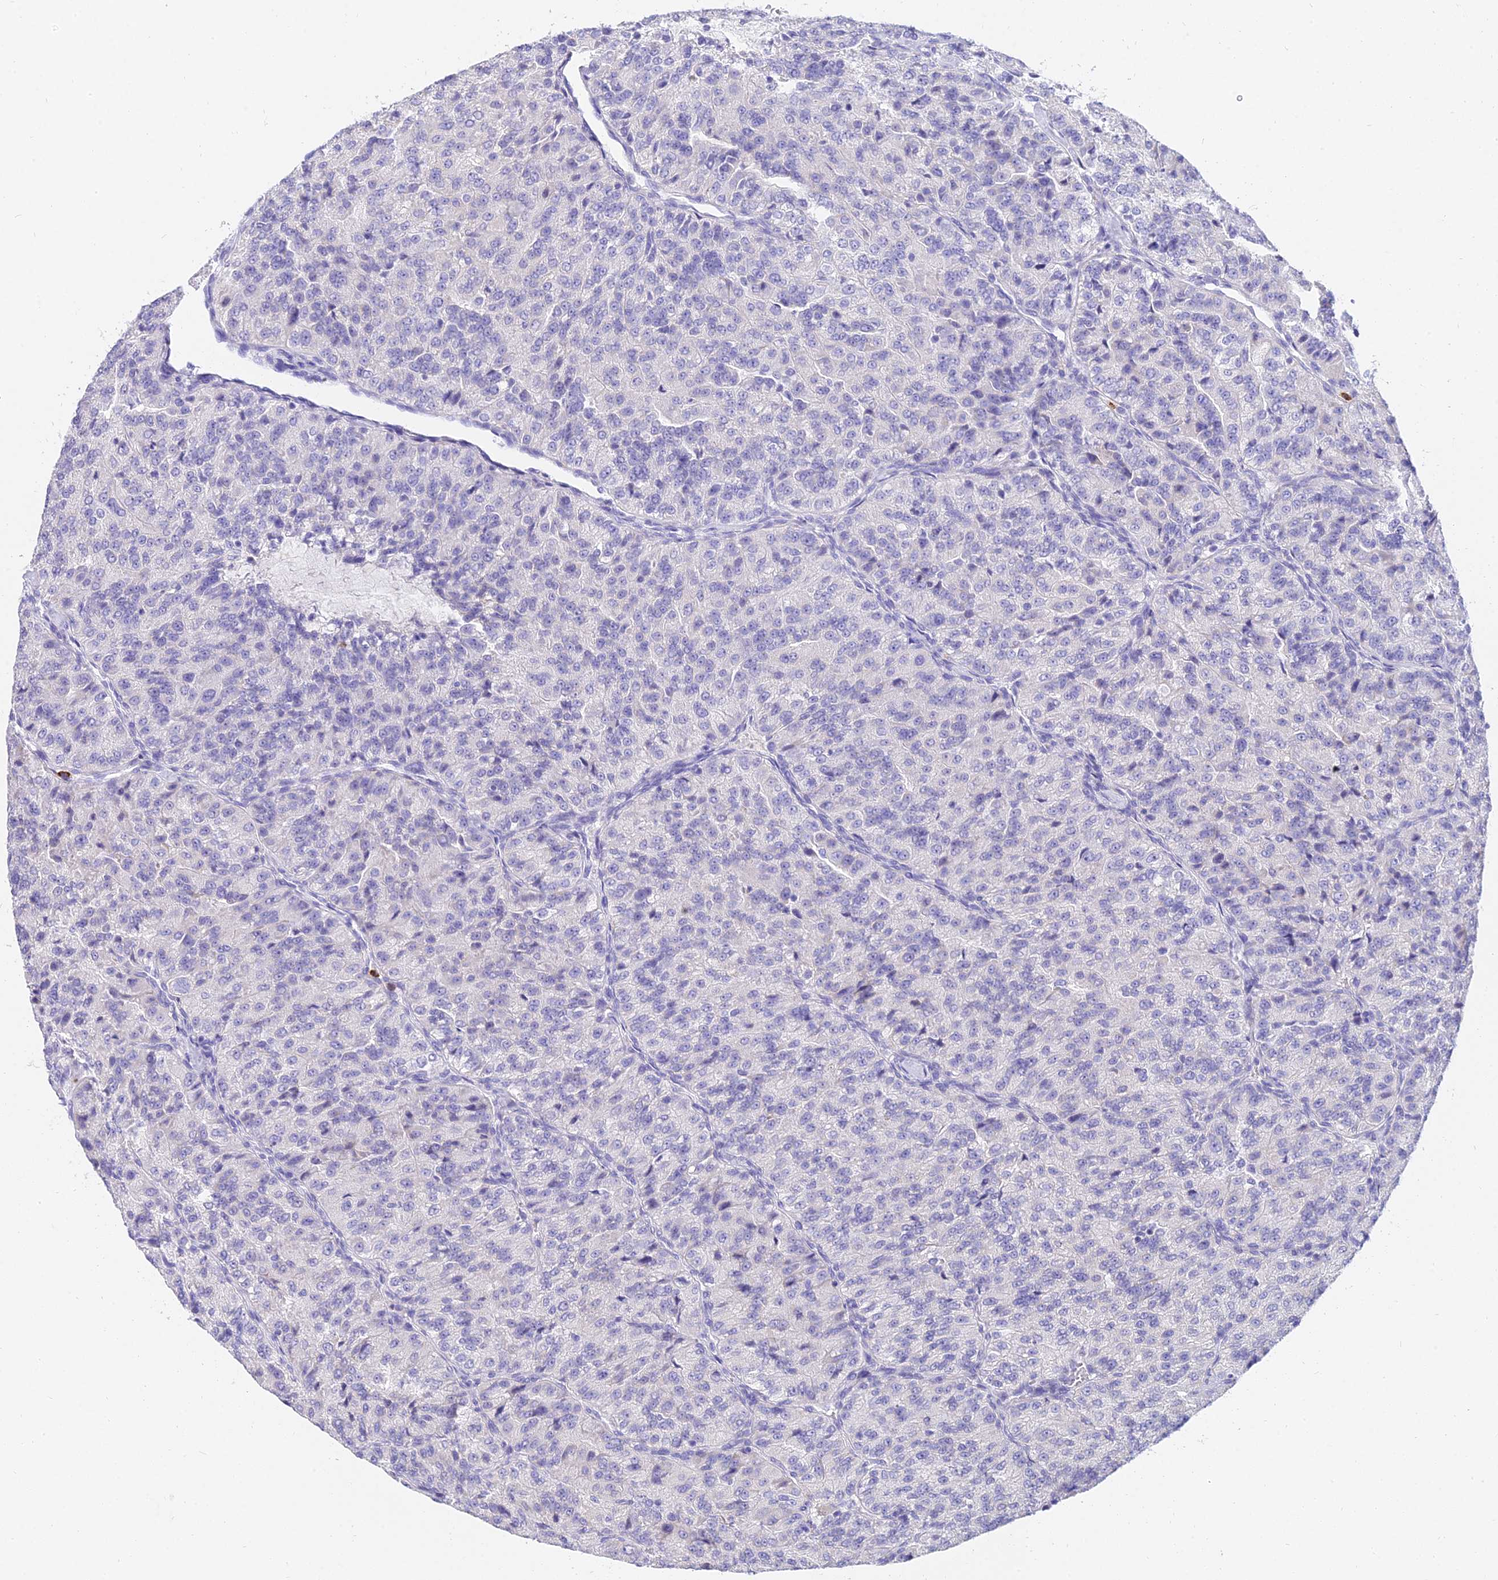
{"staining": {"intensity": "negative", "quantity": "none", "location": "none"}, "tissue": "renal cancer", "cell_type": "Tumor cells", "image_type": "cancer", "snomed": [{"axis": "morphology", "description": "Adenocarcinoma, NOS"}, {"axis": "topography", "description": "Kidney"}], "caption": "Immunohistochemical staining of renal adenocarcinoma demonstrates no significant staining in tumor cells. The staining is performed using DAB brown chromogen with nuclei counter-stained in using hematoxylin.", "gene": "VWC2L", "patient": {"sex": "female", "age": 63}}